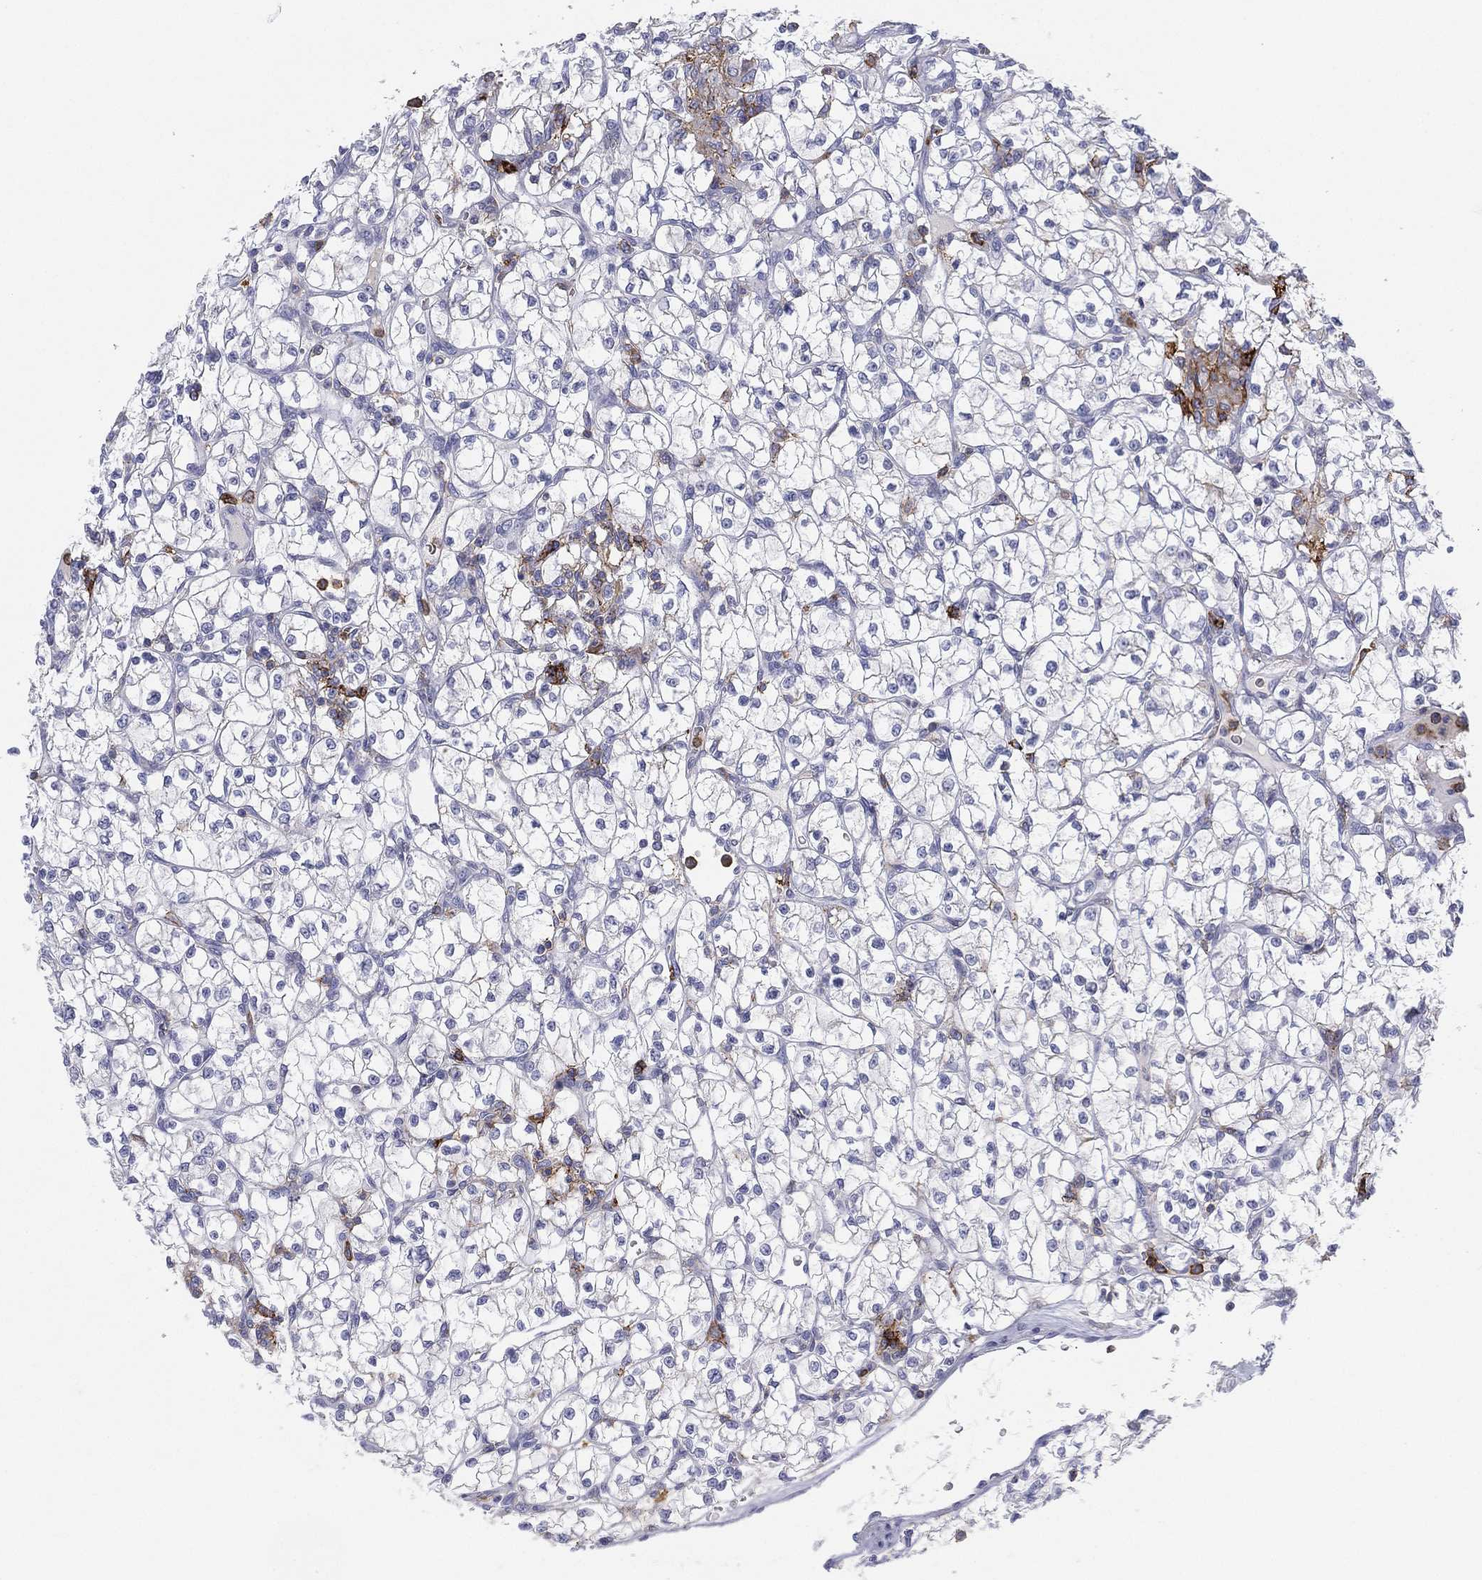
{"staining": {"intensity": "negative", "quantity": "none", "location": "none"}, "tissue": "renal cancer", "cell_type": "Tumor cells", "image_type": "cancer", "snomed": [{"axis": "morphology", "description": "Adenocarcinoma, NOS"}, {"axis": "topography", "description": "Kidney"}], "caption": "The photomicrograph reveals no significant positivity in tumor cells of adenocarcinoma (renal). The staining was performed using DAB (3,3'-diaminobenzidine) to visualize the protein expression in brown, while the nuclei were stained in blue with hematoxylin (Magnification: 20x).", "gene": "SELPLG", "patient": {"sex": "female", "age": 64}}